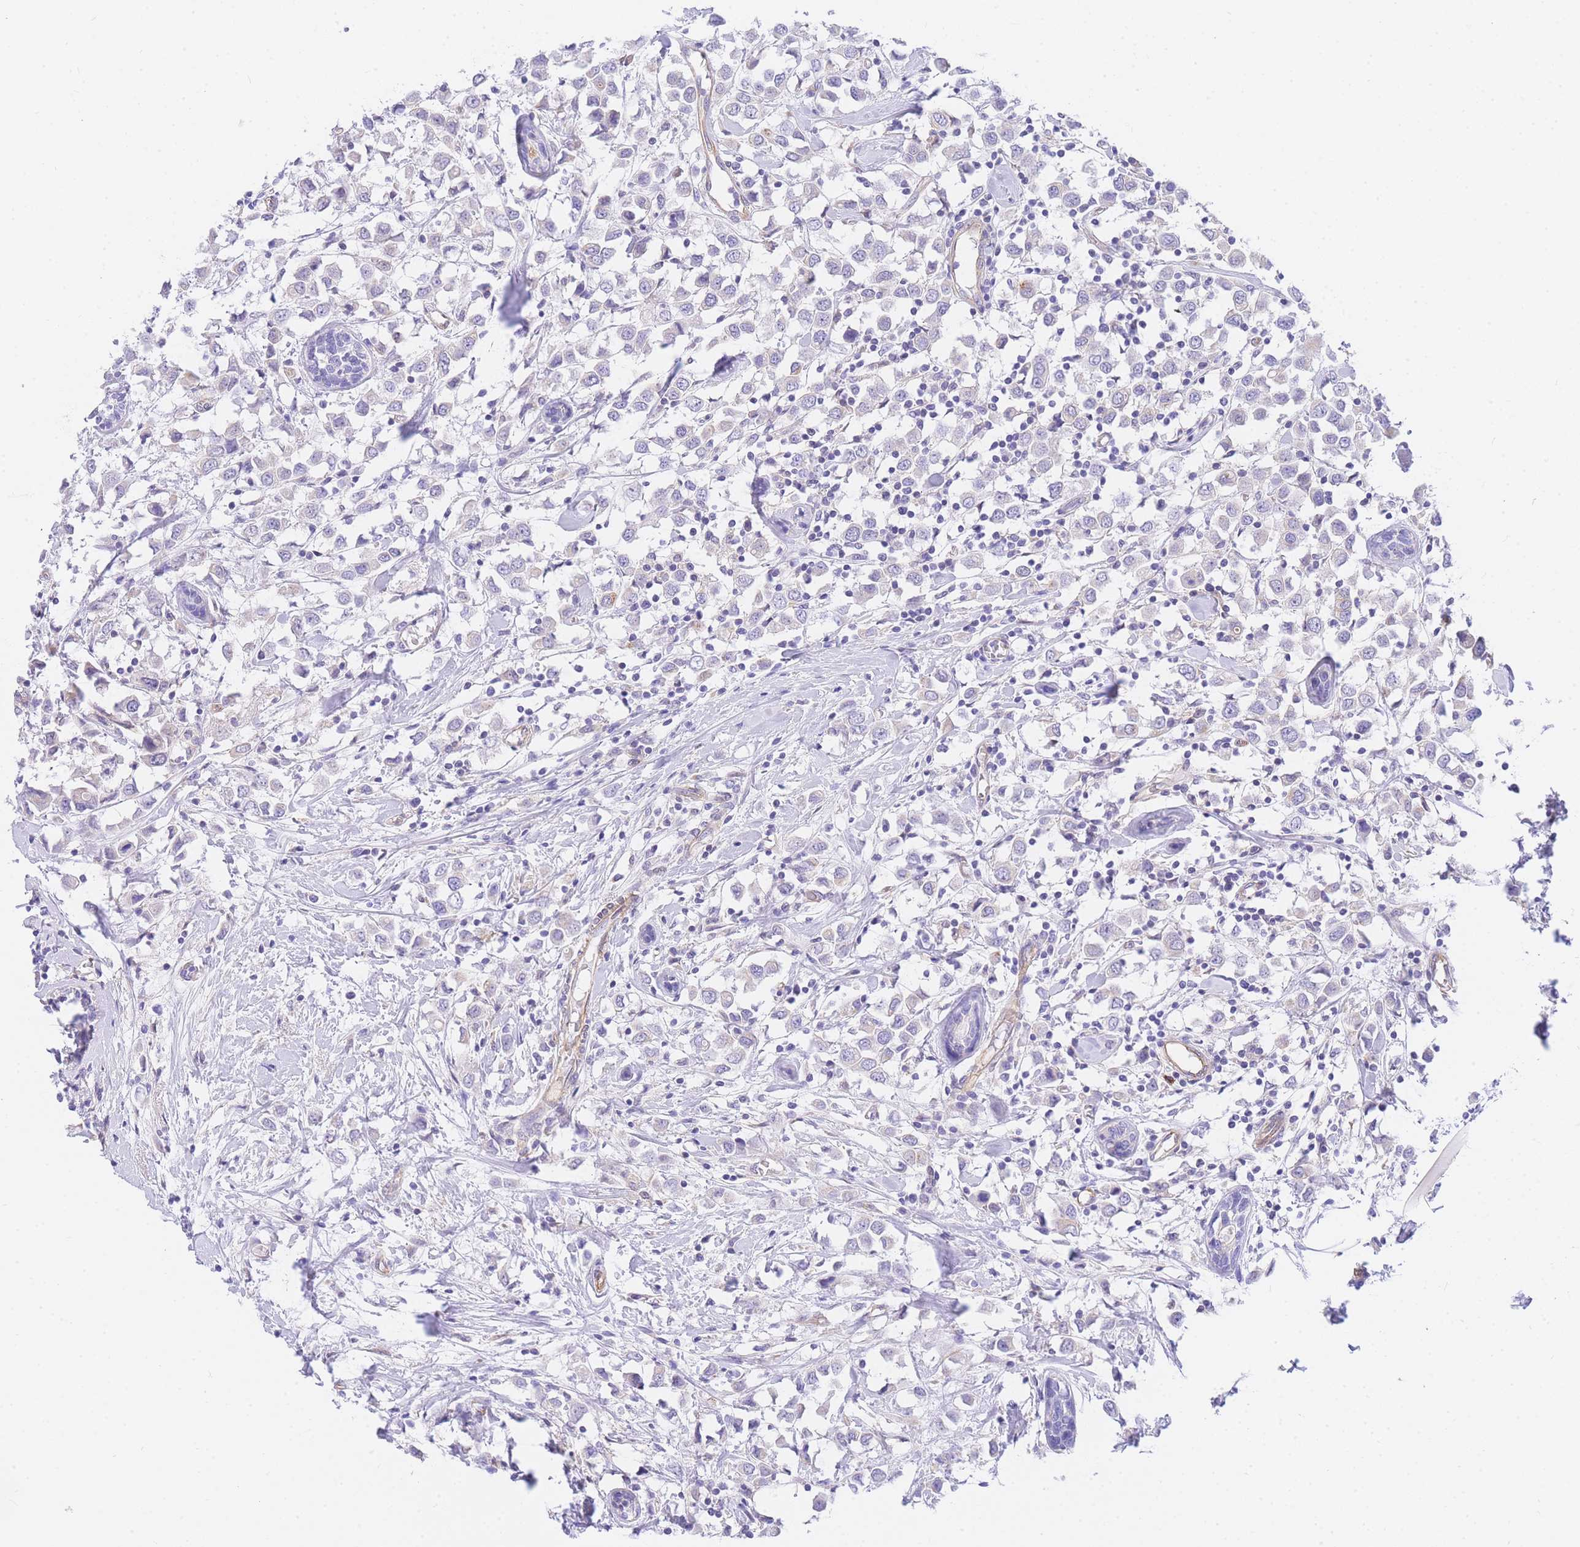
{"staining": {"intensity": "negative", "quantity": "none", "location": "none"}, "tissue": "breast cancer", "cell_type": "Tumor cells", "image_type": "cancer", "snomed": [{"axis": "morphology", "description": "Duct carcinoma"}, {"axis": "topography", "description": "Breast"}], "caption": "An immunohistochemistry (IHC) photomicrograph of breast cancer is shown. There is no staining in tumor cells of breast cancer.", "gene": "SRSF12", "patient": {"sex": "female", "age": 61}}